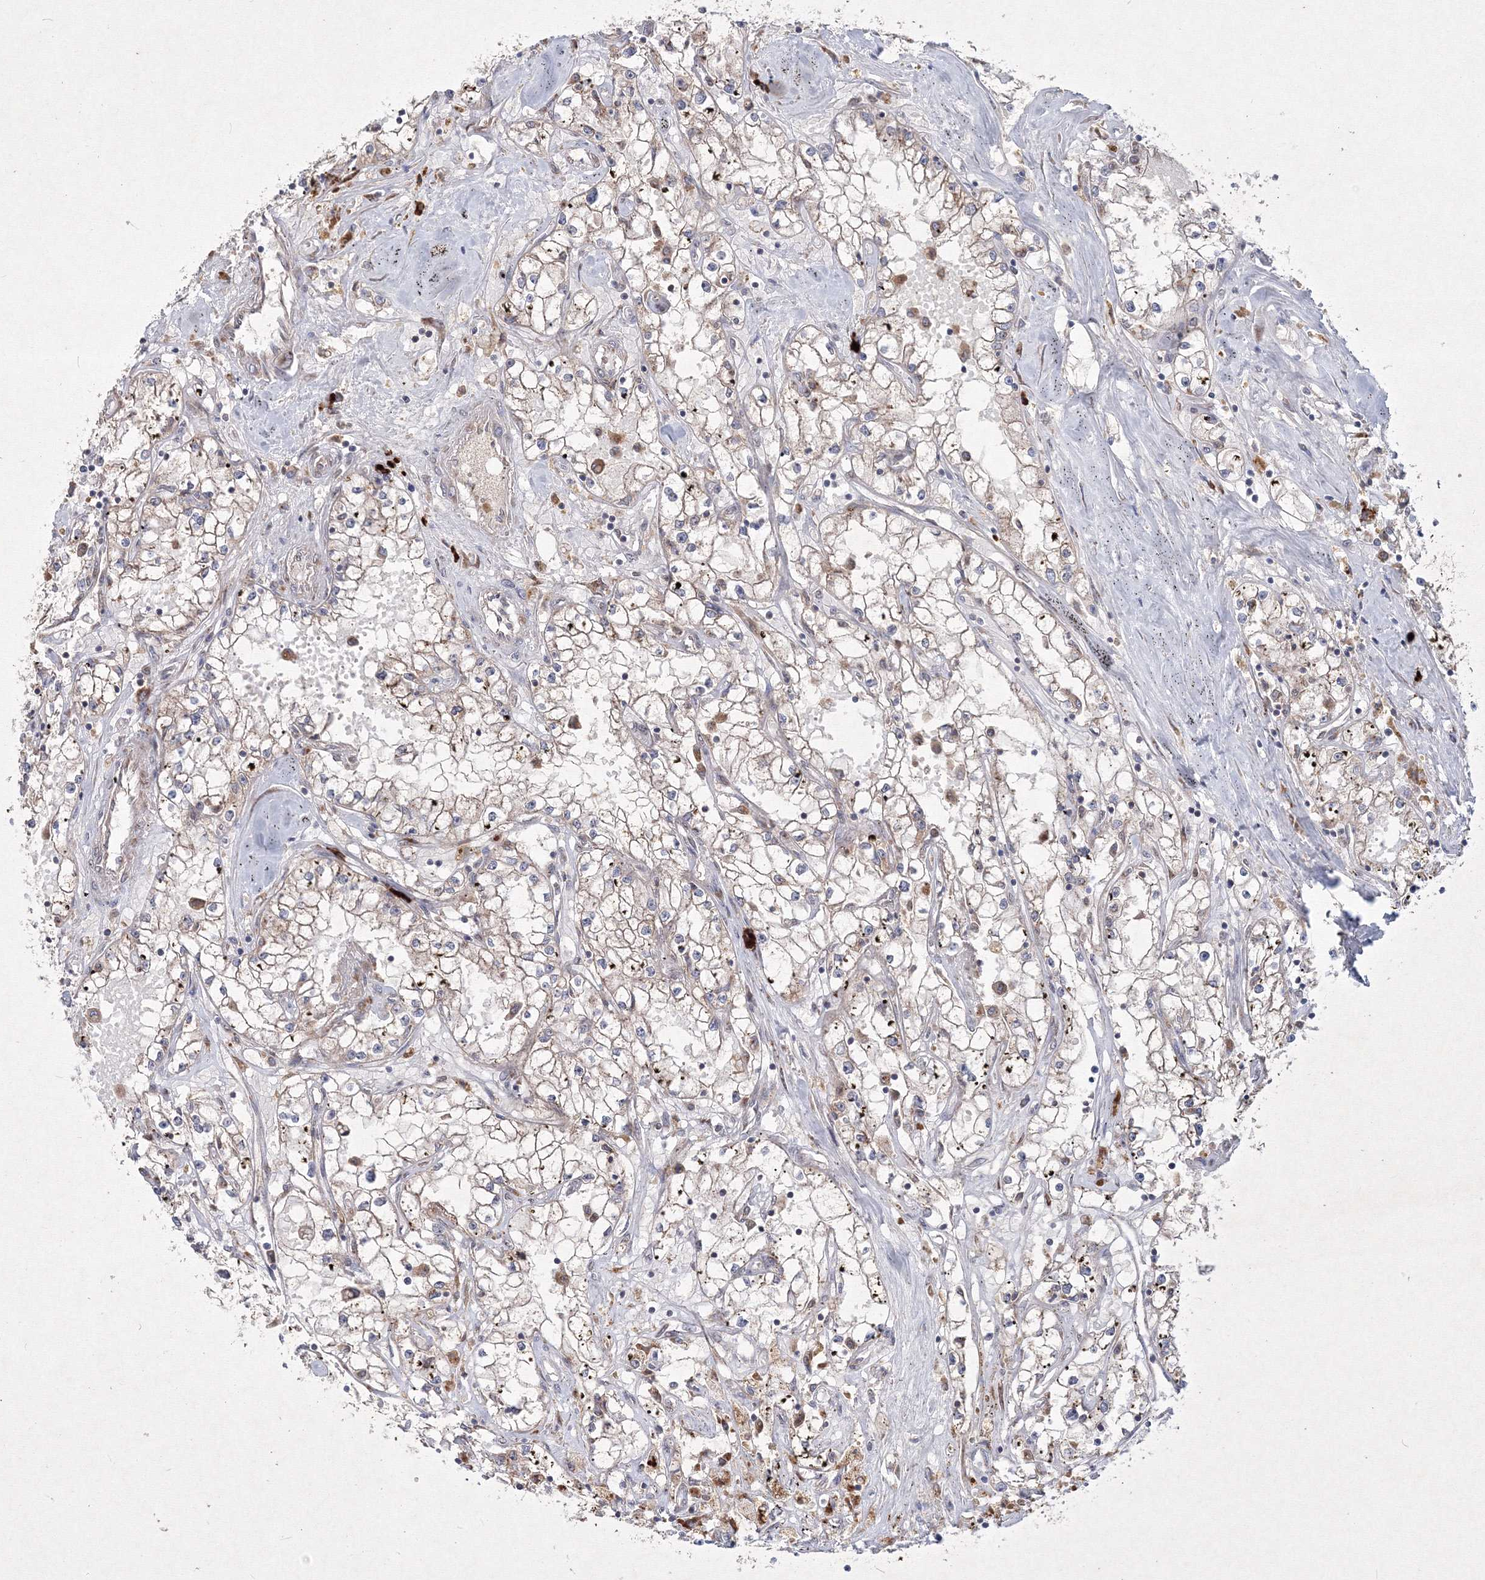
{"staining": {"intensity": "weak", "quantity": "<25%", "location": "cytoplasmic/membranous"}, "tissue": "renal cancer", "cell_type": "Tumor cells", "image_type": "cancer", "snomed": [{"axis": "morphology", "description": "Adenocarcinoma, NOS"}, {"axis": "topography", "description": "Kidney"}], "caption": "DAB (3,3'-diaminobenzidine) immunohistochemical staining of human renal adenocarcinoma demonstrates no significant staining in tumor cells.", "gene": "PEX13", "patient": {"sex": "male", "age": 56}}